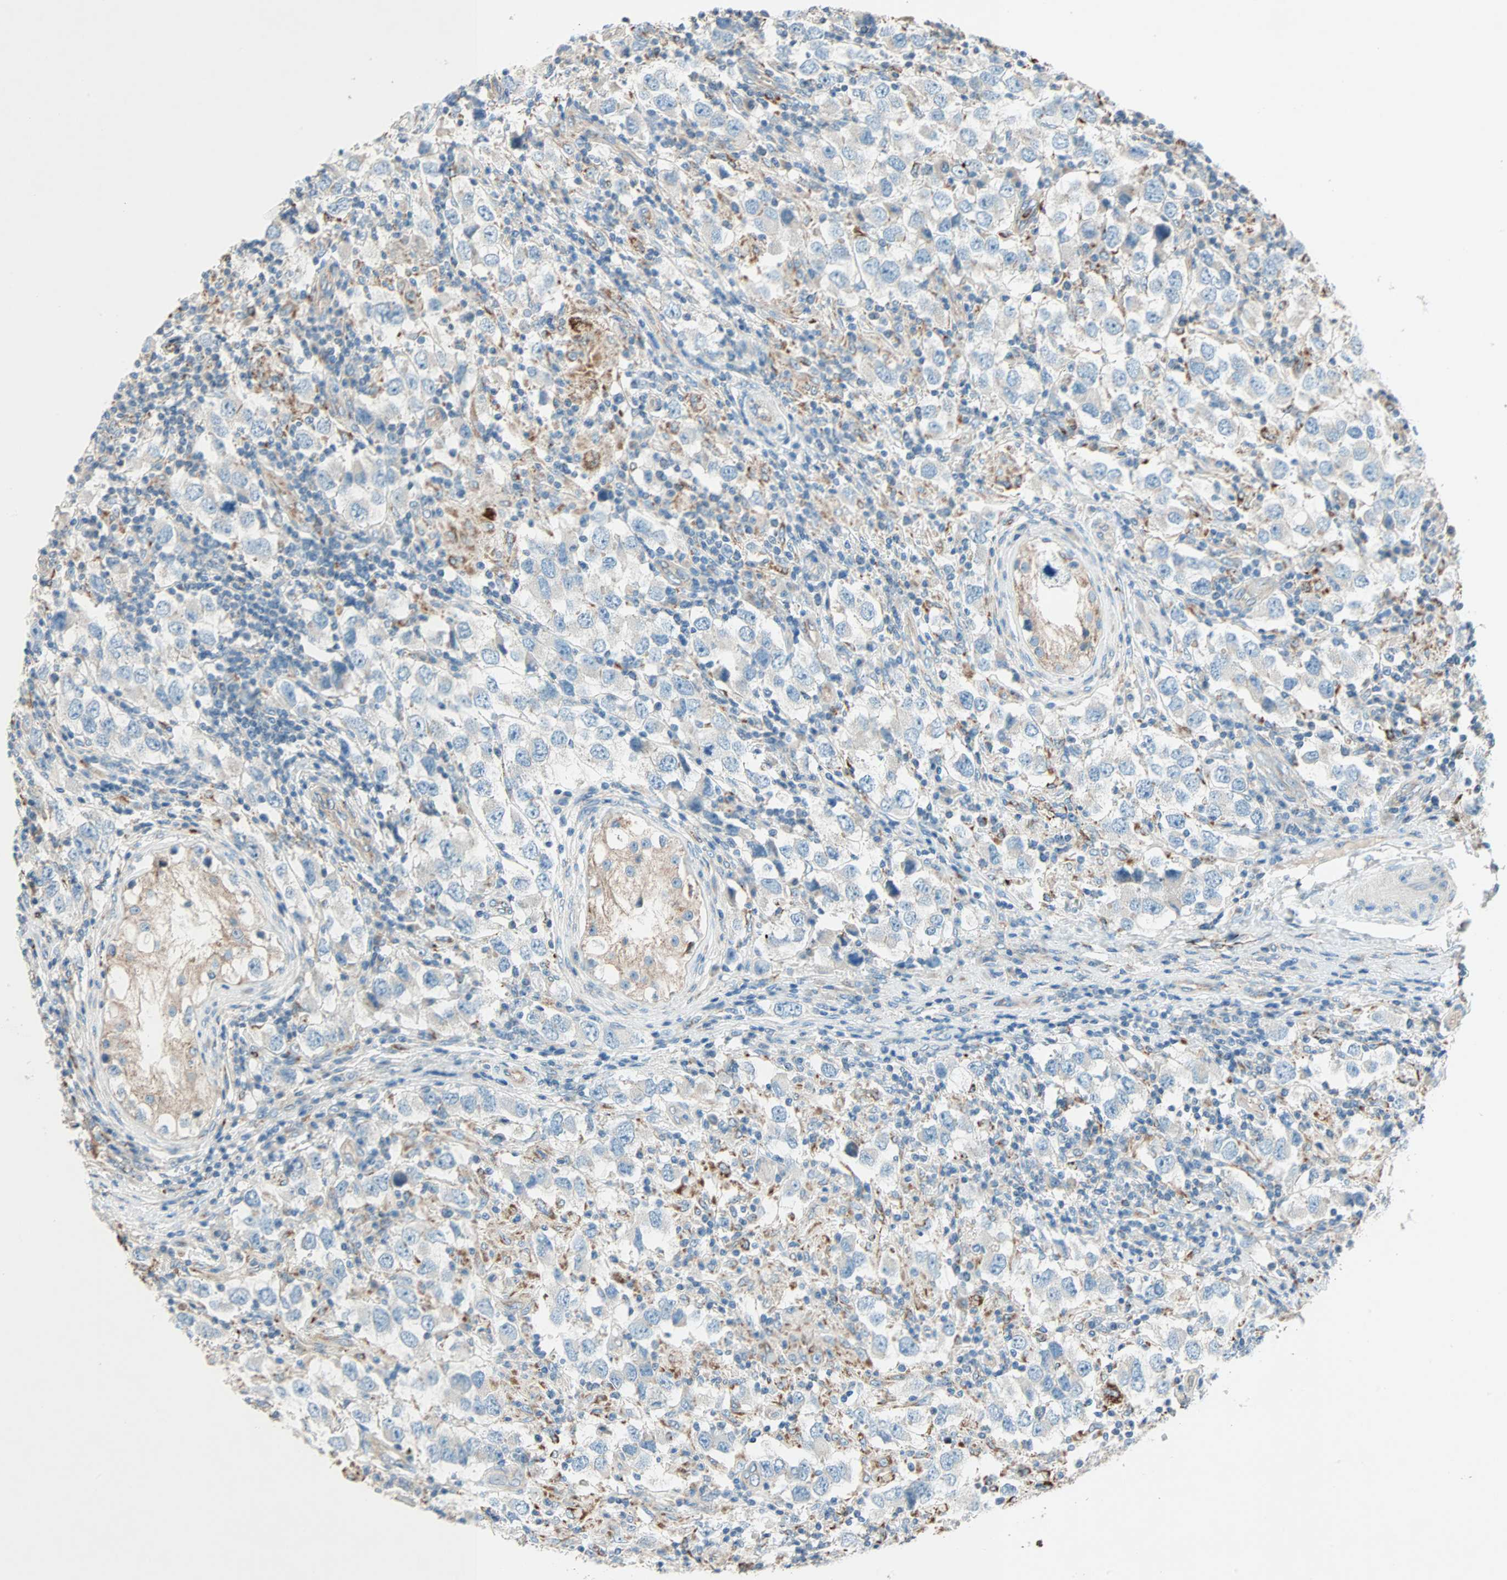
{"staining": {"intensity": "weak", "quantity": "25%-75%", "location": "cytoplasmic/membranous"}, "tissue": "testis cancer", "cell_type": "Tumor cells", "image_type": "cancer", "snomed": [{"axis": "morphology", "description": "Carcinoma, Embryonal, NOS"}, {"axis": "topography", "description": "Testis"}], "caption": "A histopathology image showing weak cytoplasmic/membranous positivity in about 25%-75% of tumor cells in testis cancer, as visualized by brown immunohistochemical staining.", "gene": "LY6G6F", "patient": {"sex": "male", "age": 21}}